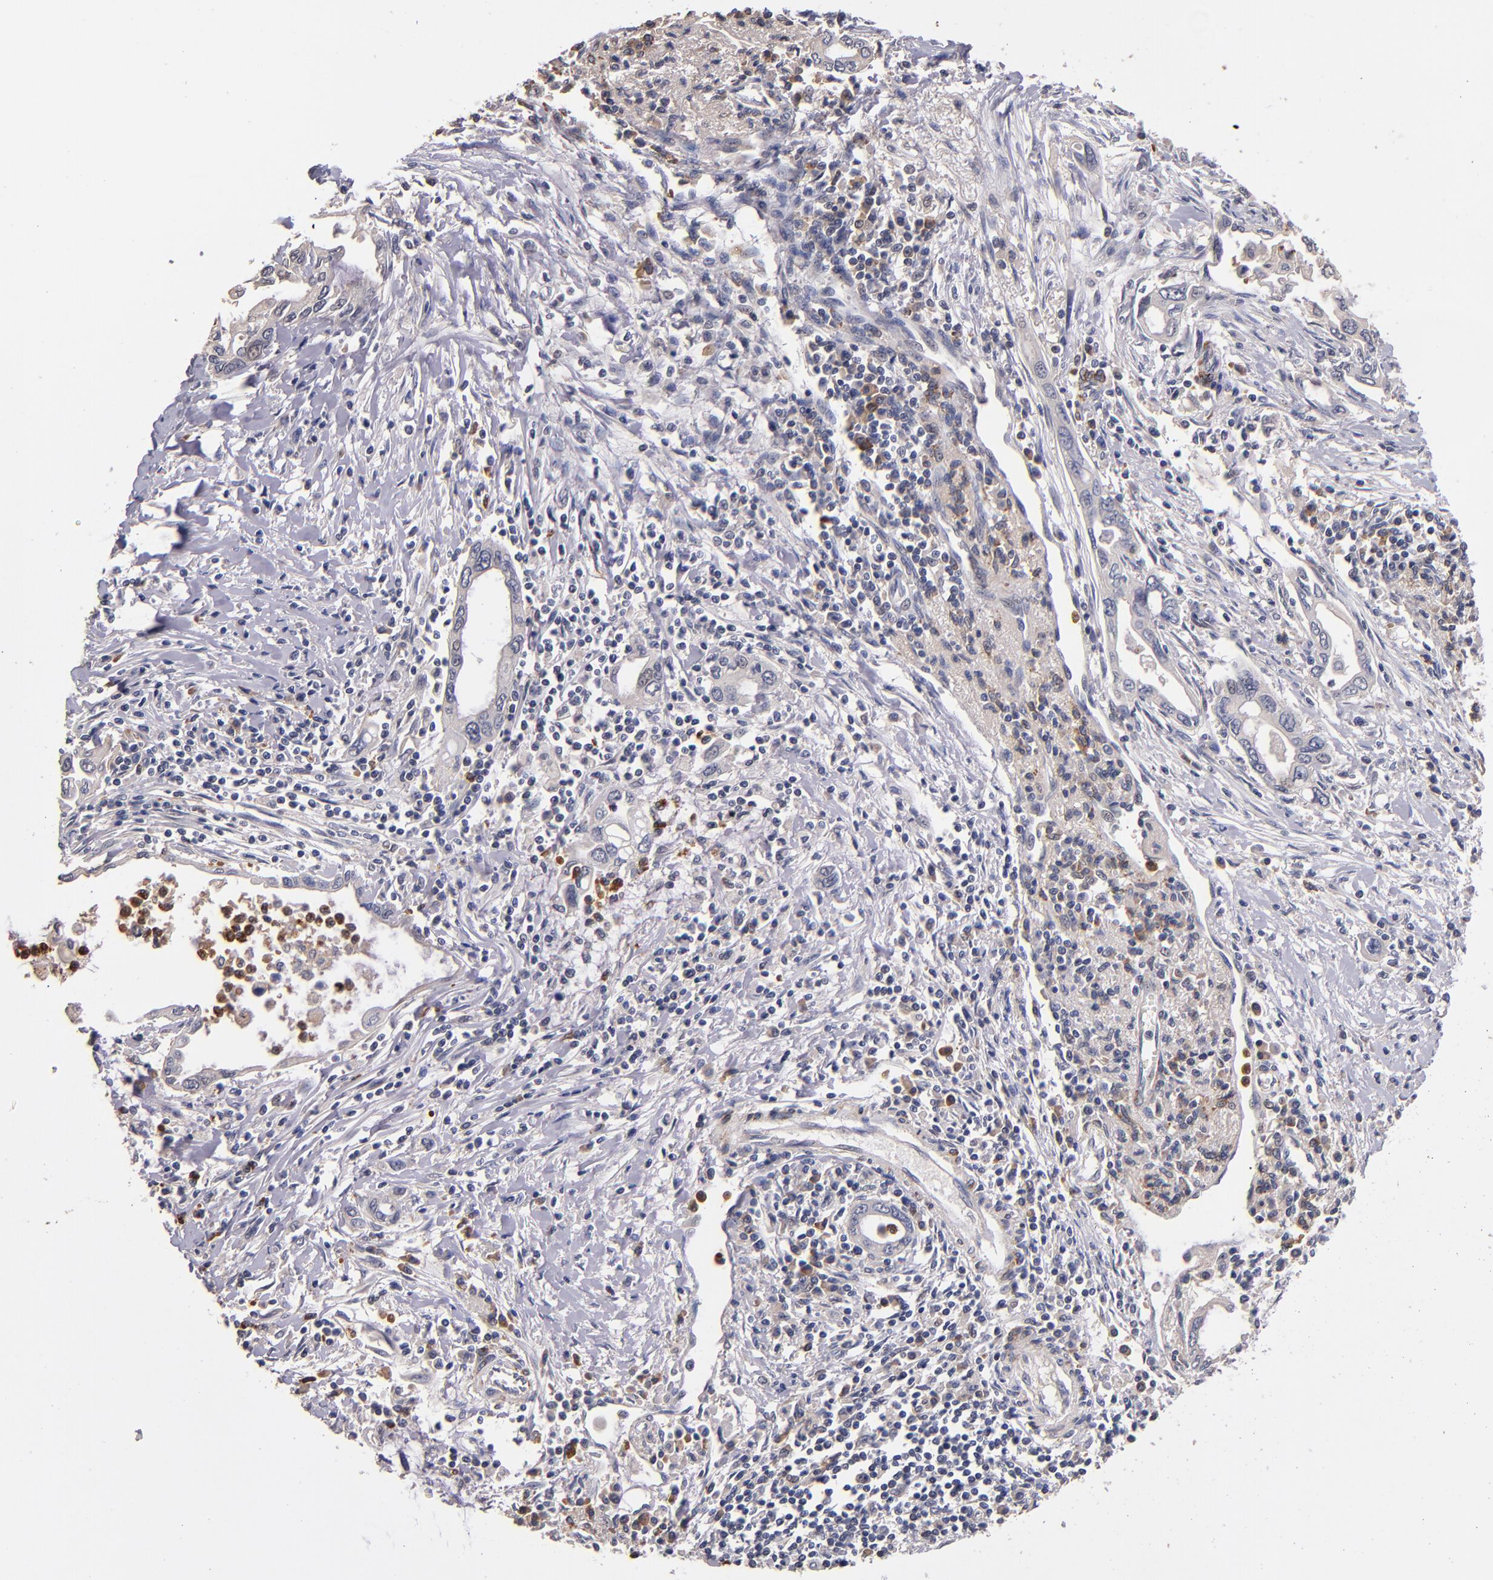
{"staining": {"intensity": "negative", "quantity": "none", "location": "none"}, "tissue": "pancreatic cancer", "cell_type": "Tumor cells", "image_type": "cancer", "snomed": [{"axis": "morphology", "description": "Adenocarcinoma, NOS"}, {"axis": "topography", "description": "Pancreas"}], "caption": "Human pancreatic cancer (adenocarcinoma) stained for a protein using IHC shows no expression in tumor cells.", "gene": "TTLL12", "patient": {"sex": "female", "age": 57}}